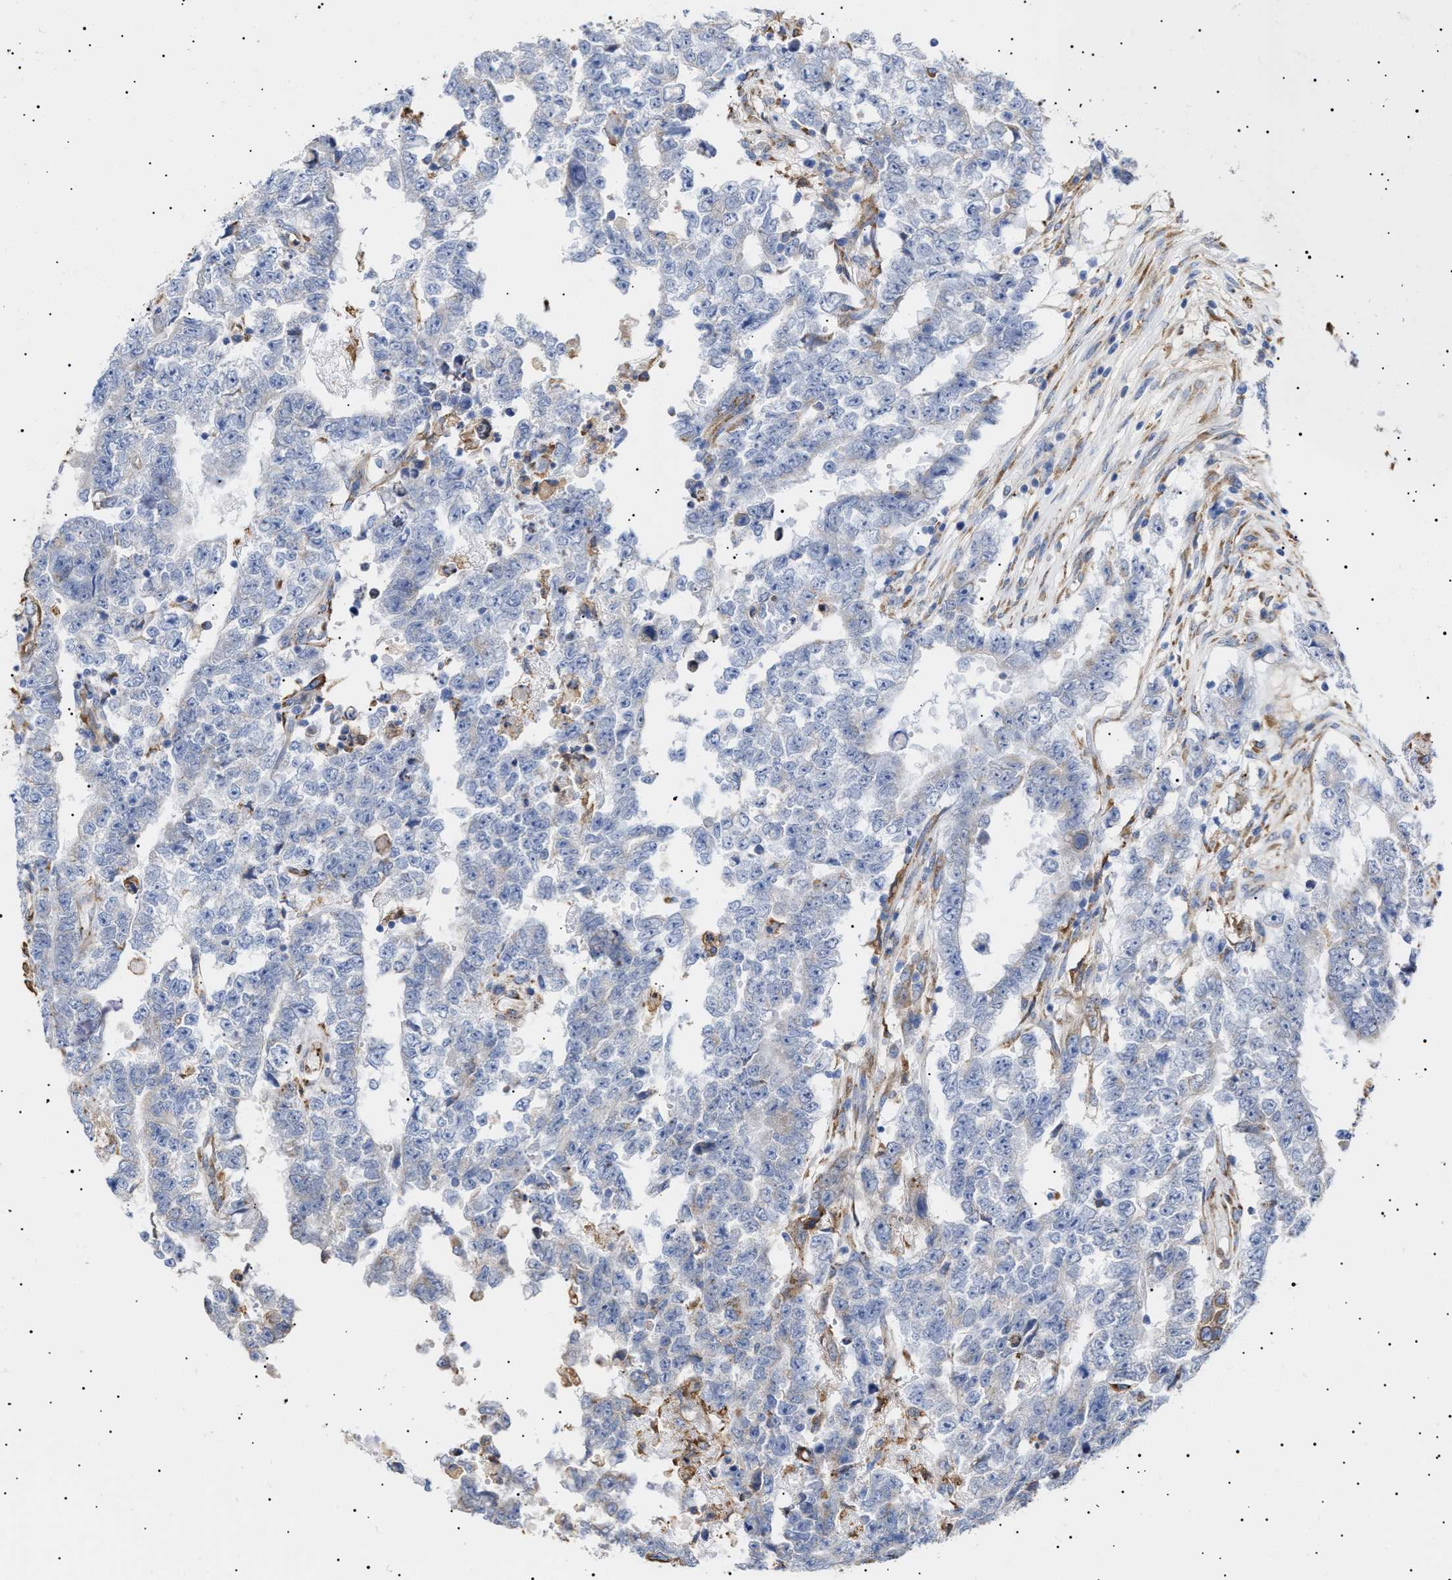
{"staining": {"intensity": "negative", "quantity": "none", "location": "none"}, "tissue": "testis cancer", "cell_type": "Tumor cells", "image_type": "cancer", "snomed": [{"axis": "morphology", "description": "Carcinoma, Embryonal, NOS"}, {"axis": "topography", "description": "Testis"}], "caption": "DAB immunohistochemical staining of human embryonal carcinoma (testis) shows no significant expression in tumor cells.", "gene": "ERCC6L2", "patient": {"sex": "male", "age": 25}}